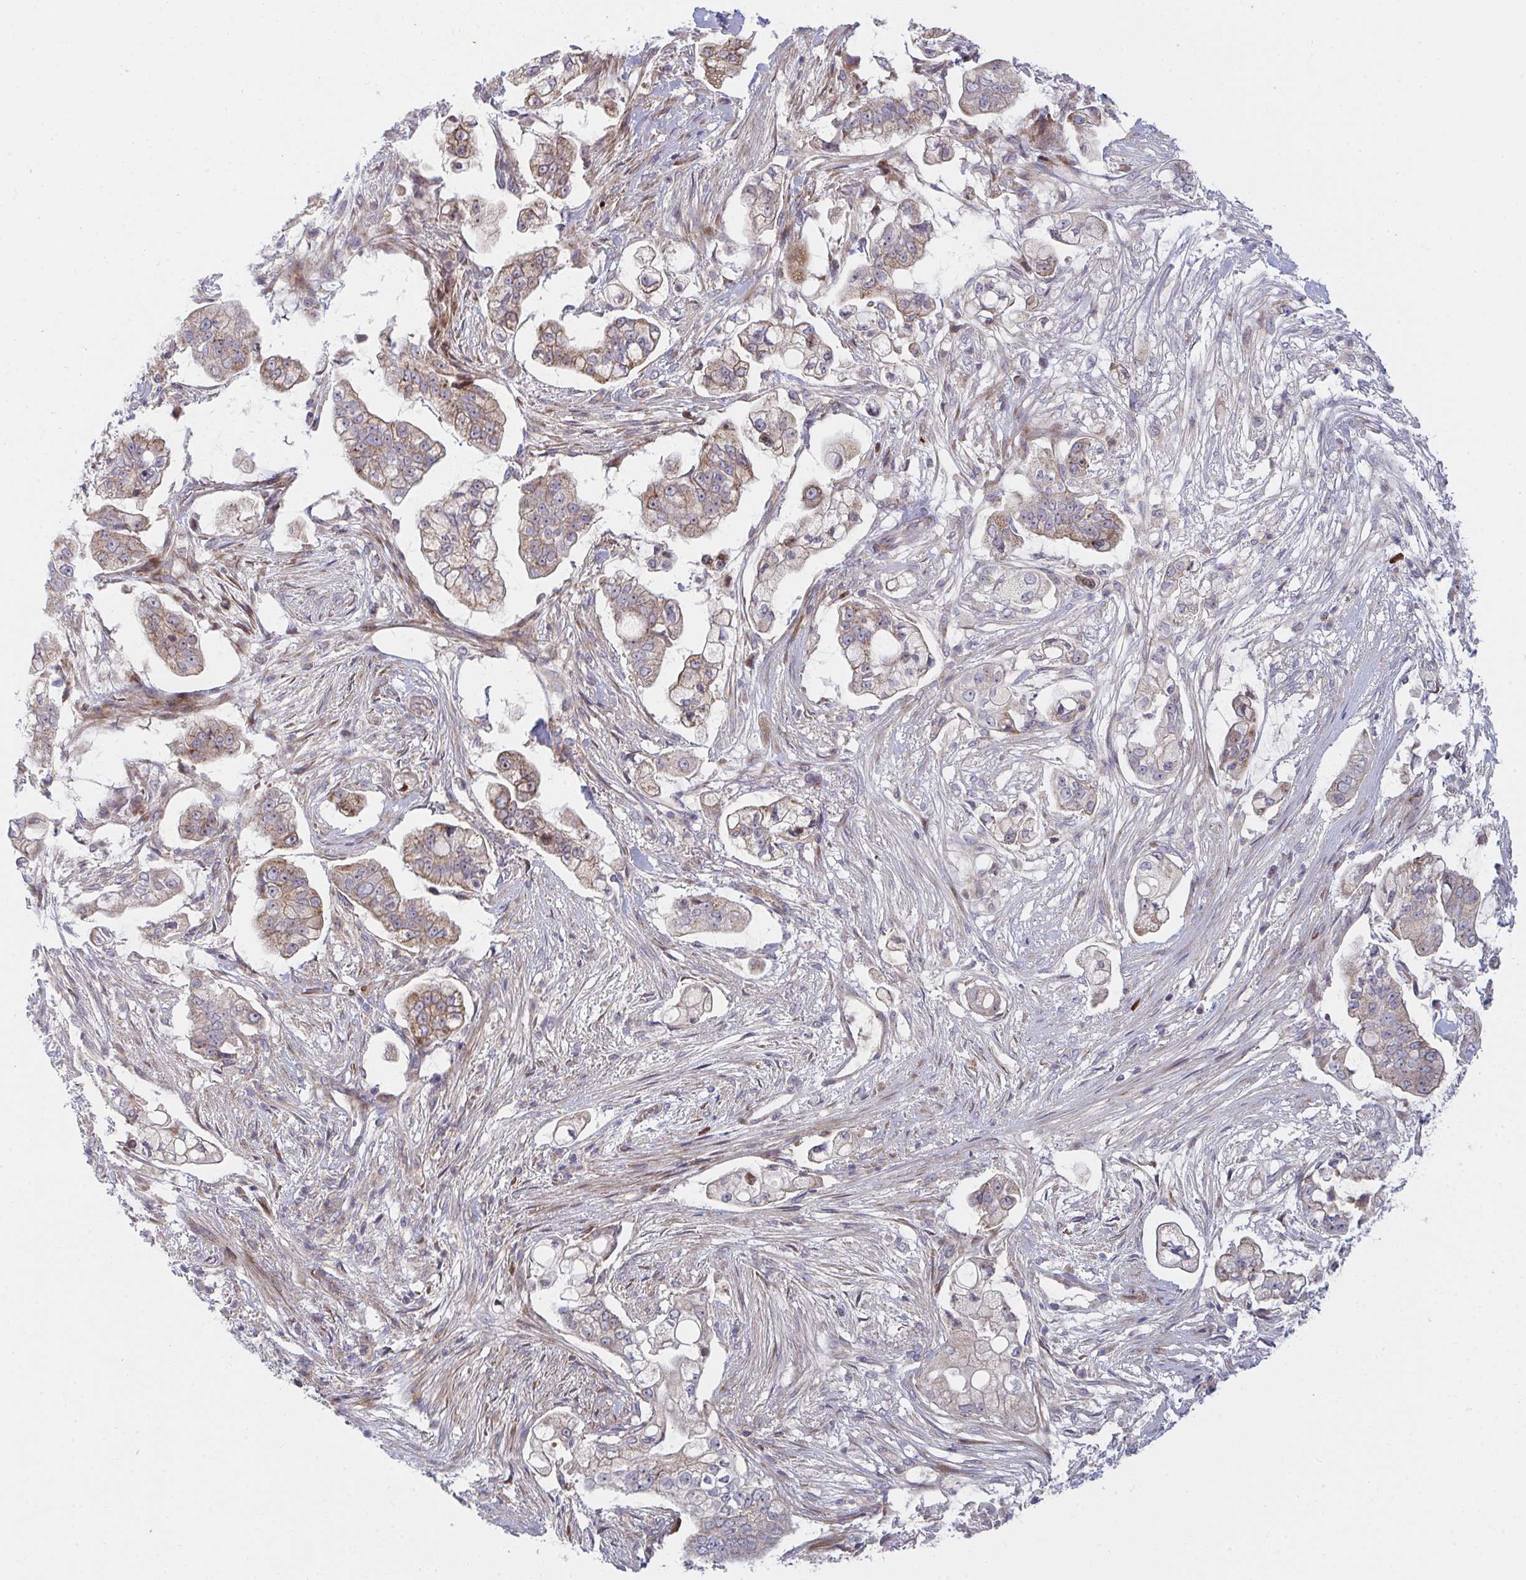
{"staining": {"intensity": "weak", "quantity": "25%-75%", "location": "cytoplasmic/membranous"}, "tissue": "pancreatic cancer", "cell_type": "Tumor cells", "image_type": "cancer", "snomed": [{"axis": "morphology", "description": "Adenocarcinoma, NOS"}, {"axis": "topography", "description": "Pancreas"}], "caption": "Weak cytoplasmic/membranous positivity for a protein is appreciated in approximately 25%-75% of tumor cells of pancreatic cancer (adenocarcinoma) using IHC.", "gene": "TNFSF4", "patient": {"sex": "female", "age": 69}}